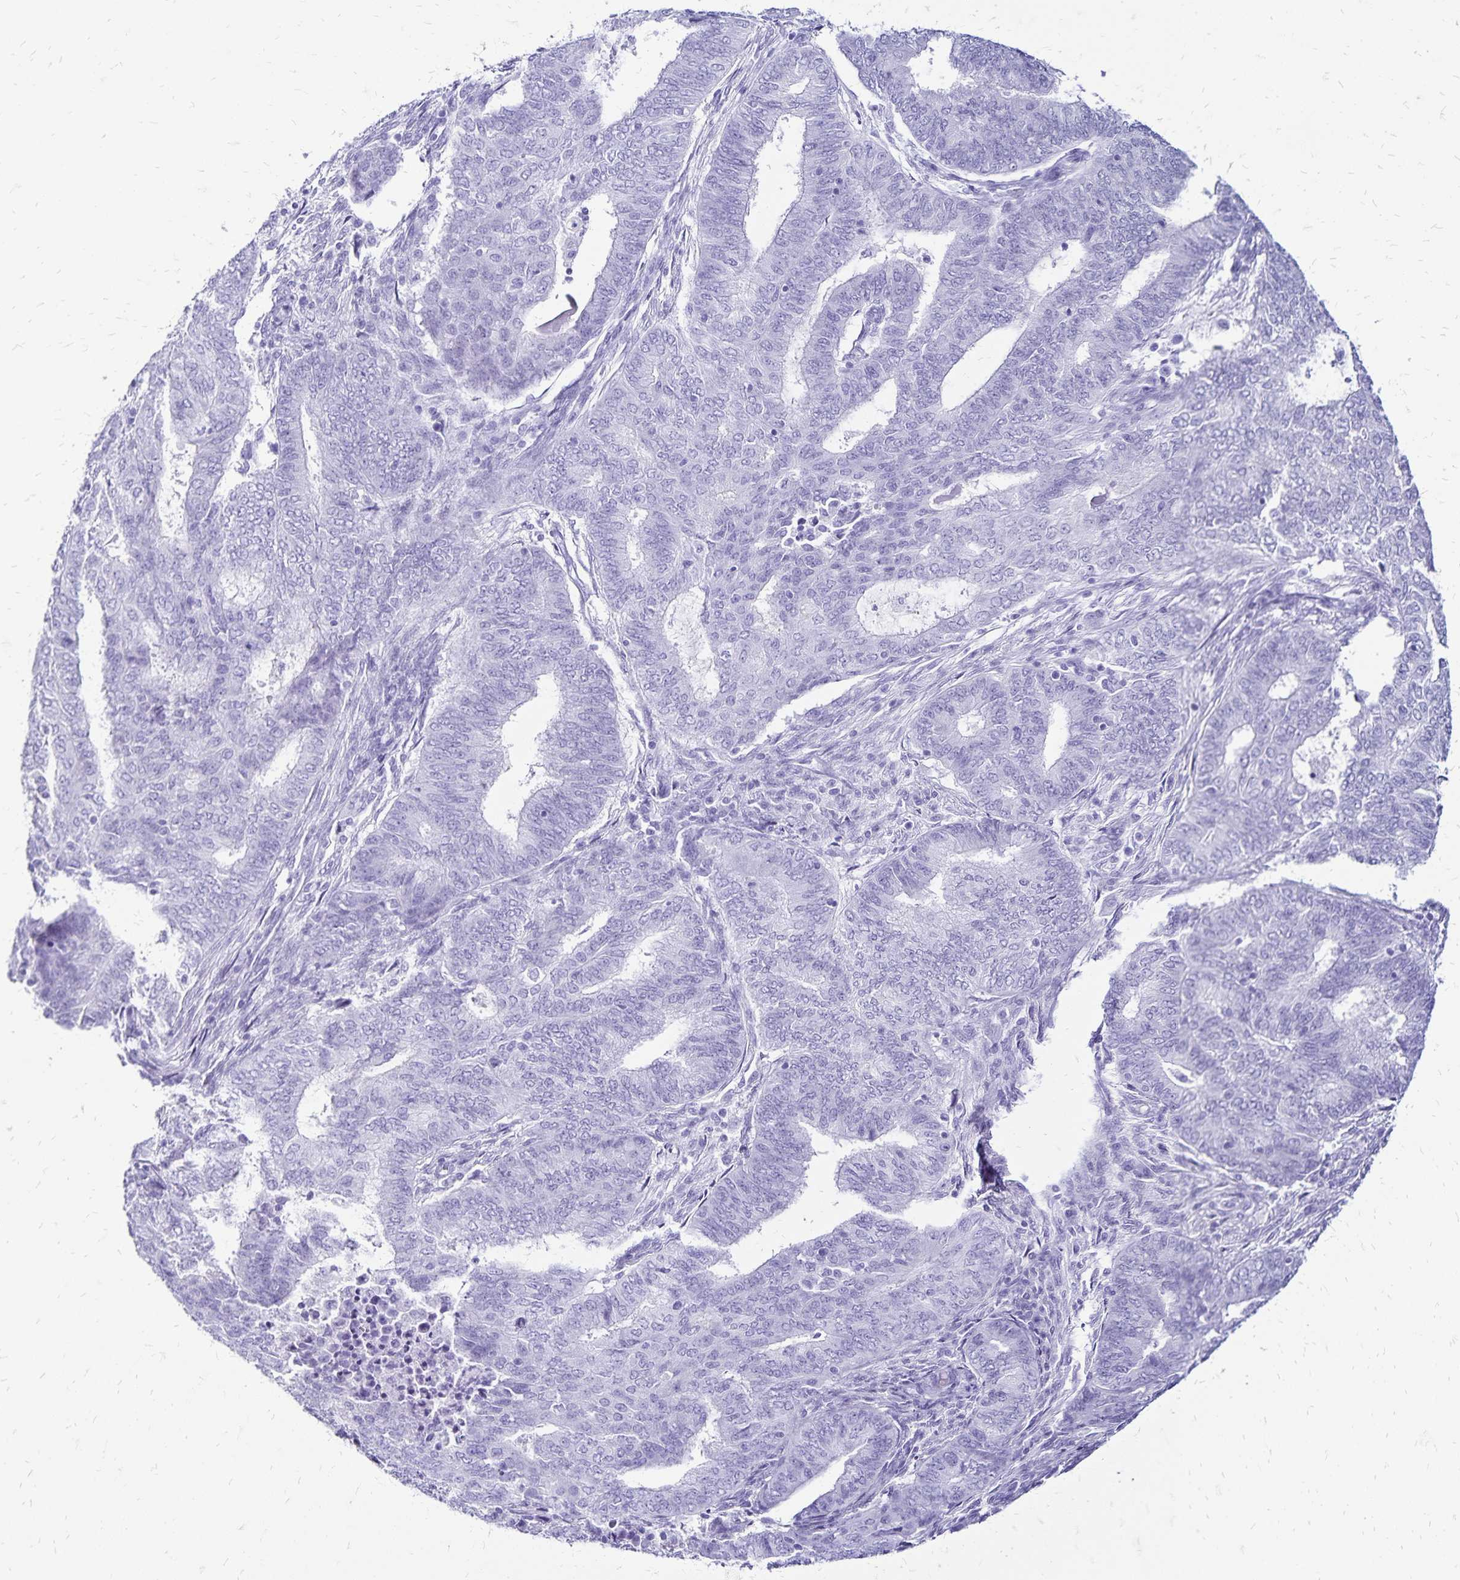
{"staining": {"intensity": "negative", "quantity": "none", "location": "none"}, "tissue": "endometrial cancer", "cell_type": "Tumor cells", "image_type": "cancer", "snomed": [{"axis": "morphology", "description": "Adenocarcinoma, NOS"}, {"axis": "topography", "description": "Endometrium"}], "caption": "Histopathology image shows no significant protein expression in tumor cells of adenocarcinoma (endometrial).", "gene": "LIN28B", "patient": {"sex": "female", "age": 62}}